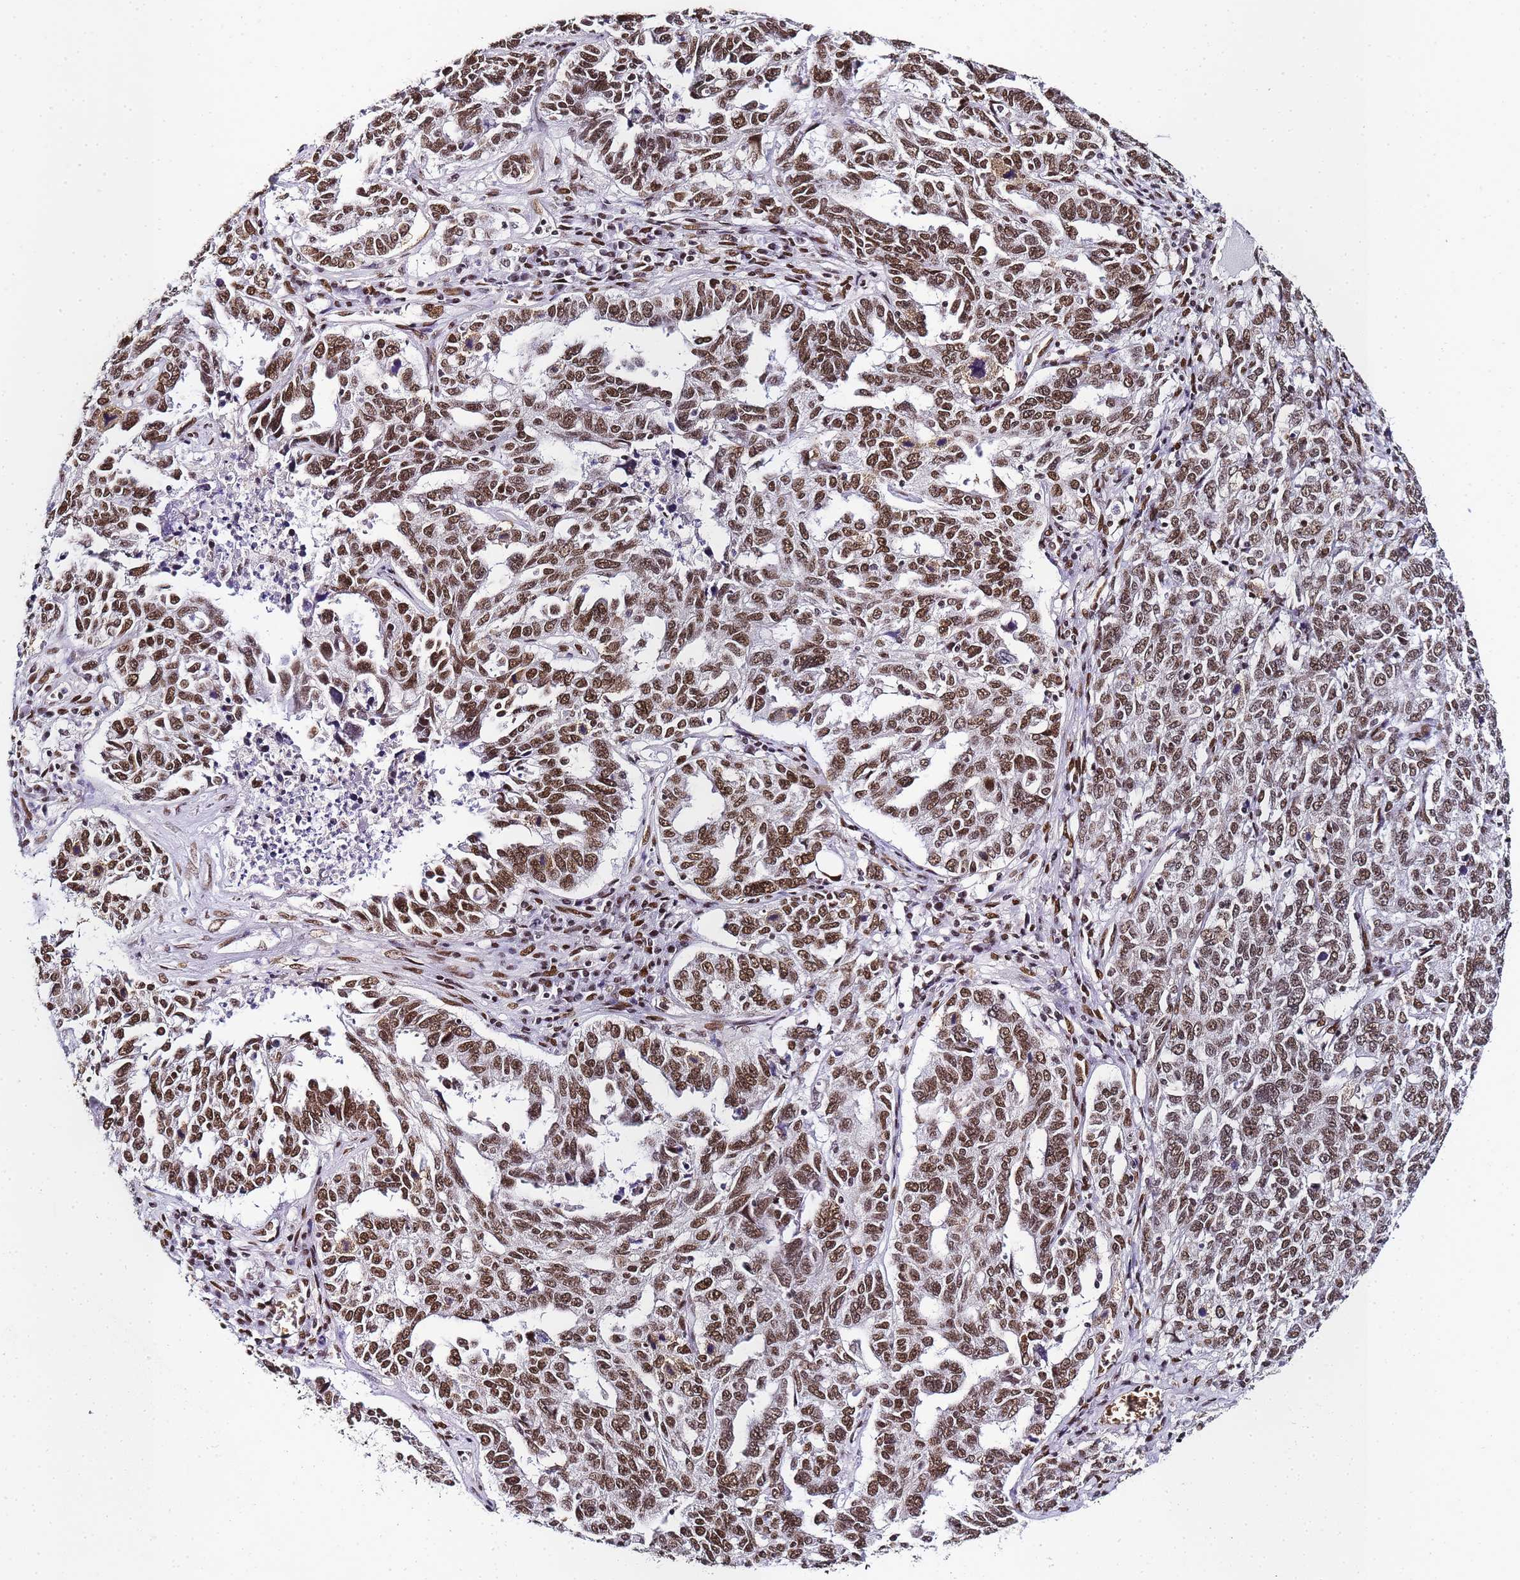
{"staining": {"intensity": "moderate", "quantity": ">75%", "location": "nuclear"}, "tissue": "ovarian cancer", "cell_type": "Tumor cells", "image_type": "cancer", "snomed": [{"axis": "morphology", "description": "Carcinoma, endometroid"}, {"axis": "topography", "description": "Ovary"}], "caption": "Endometroid carcinoma (ovarian) stained with DAB (3,3'-diaminobenzidine) immunohistochemistry demonstrates medium levels of moderate nuclear positivity in approximately >75% of tumor cells.", "gene": "POLR1A", "patient": {"sex": "female", "age": 62}}